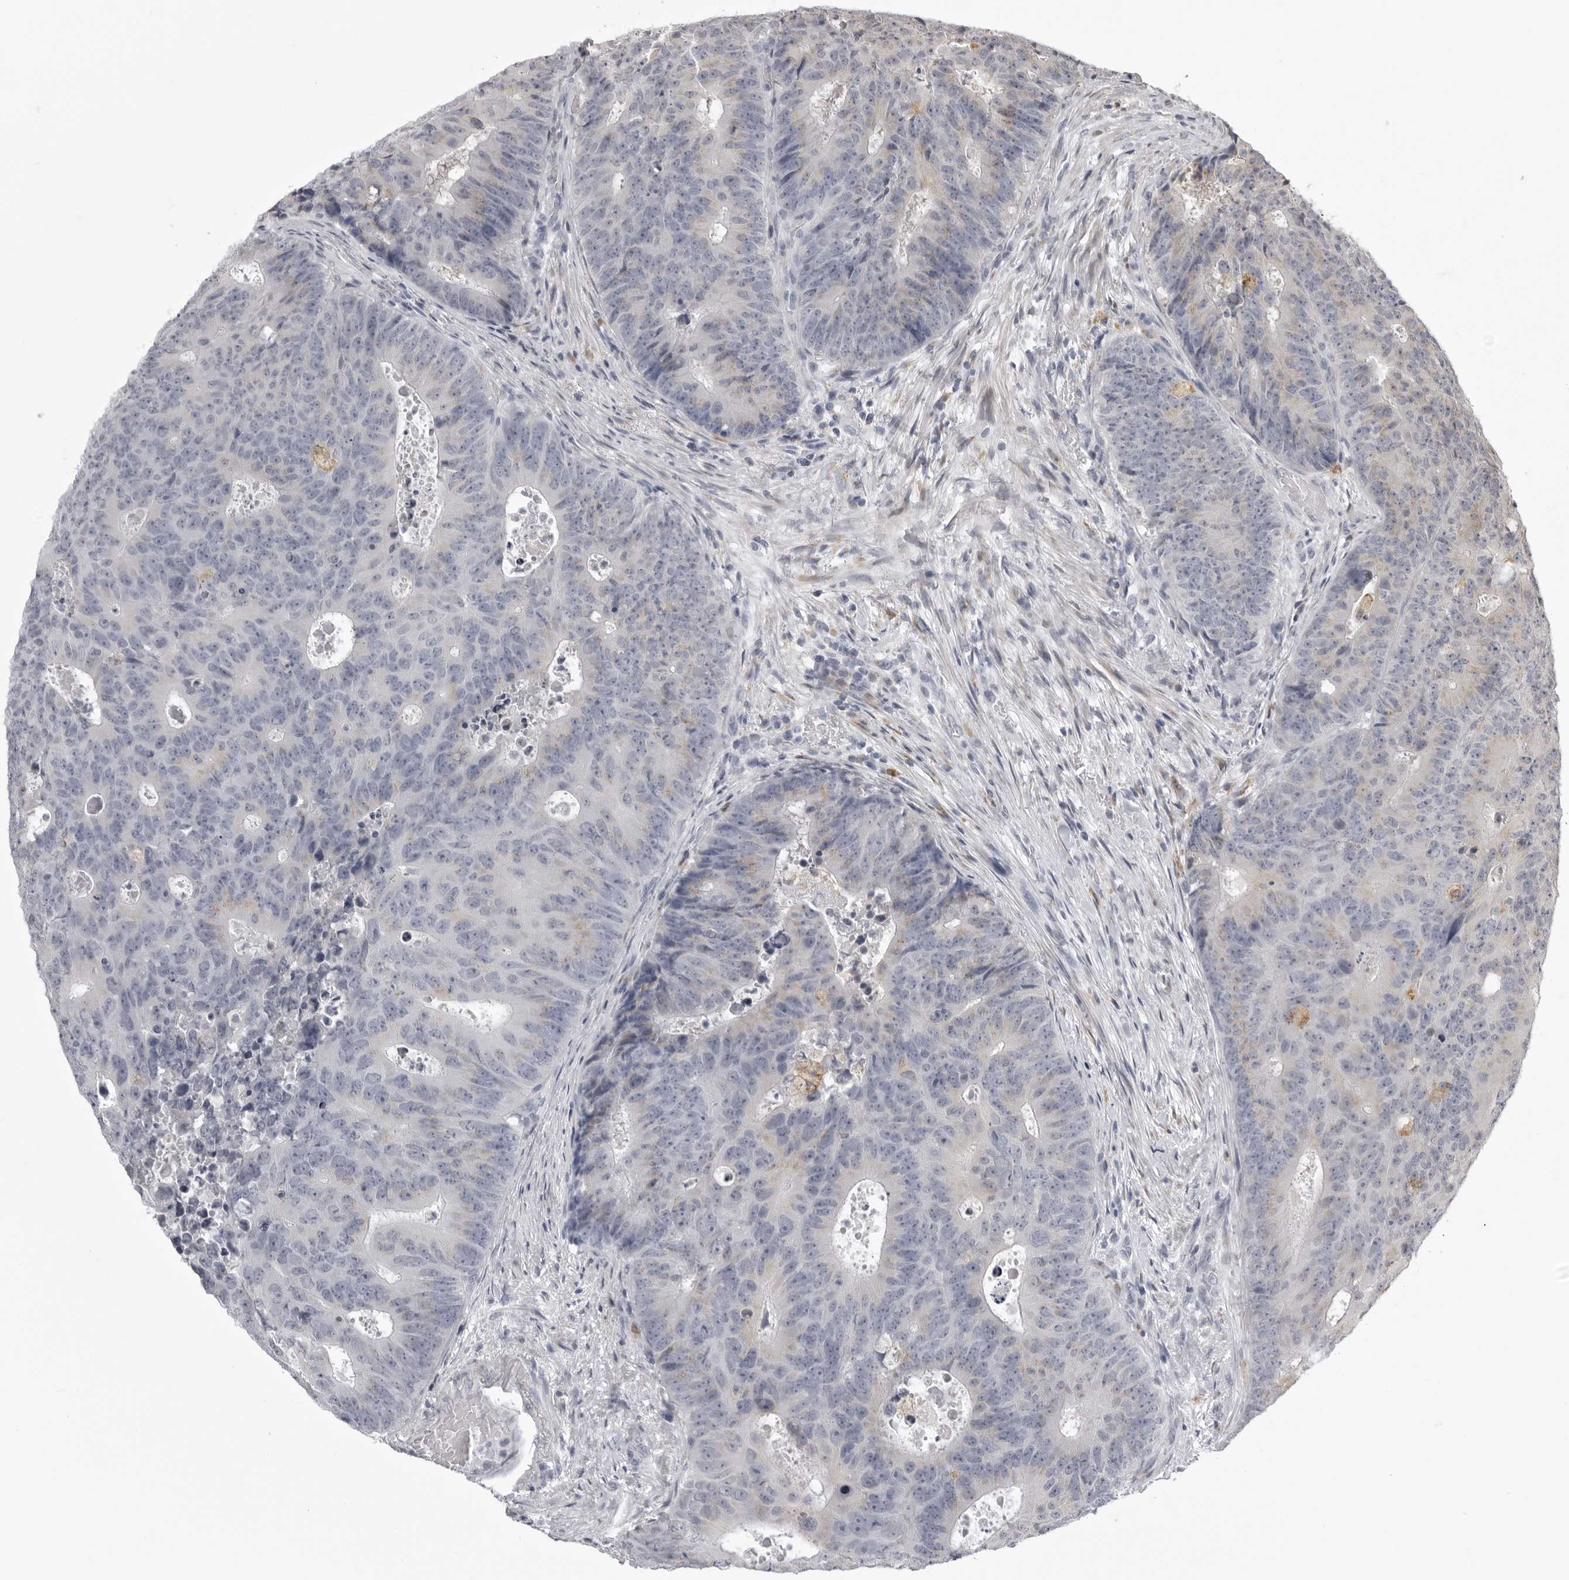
{"staining": {"intensity": "moderate", "quantity": "<25%", "location": "cytoplasmic/membranous"}, "tissue": "colorectal cancer", "cell_type": "Tumor cells", "image_type": "cancer", "snomed": [{"axis": "morphology", "description": "Adenocarcinoma, NOS"}, {"axis": "topography", "description": "Colon"}], "caption": "DAB immunohistochemical staining of colorectal adenocarcinoma displays moderate cytoplasmic/membranous protein positivity in approximately <25% of tumor cells. (Stains: DAB in brown, nuclei in blue, Microscopy: brightfield microscopy at high magnification).", "gene": "NCEH1", "patient": {"sex": "male", "age": 87}}